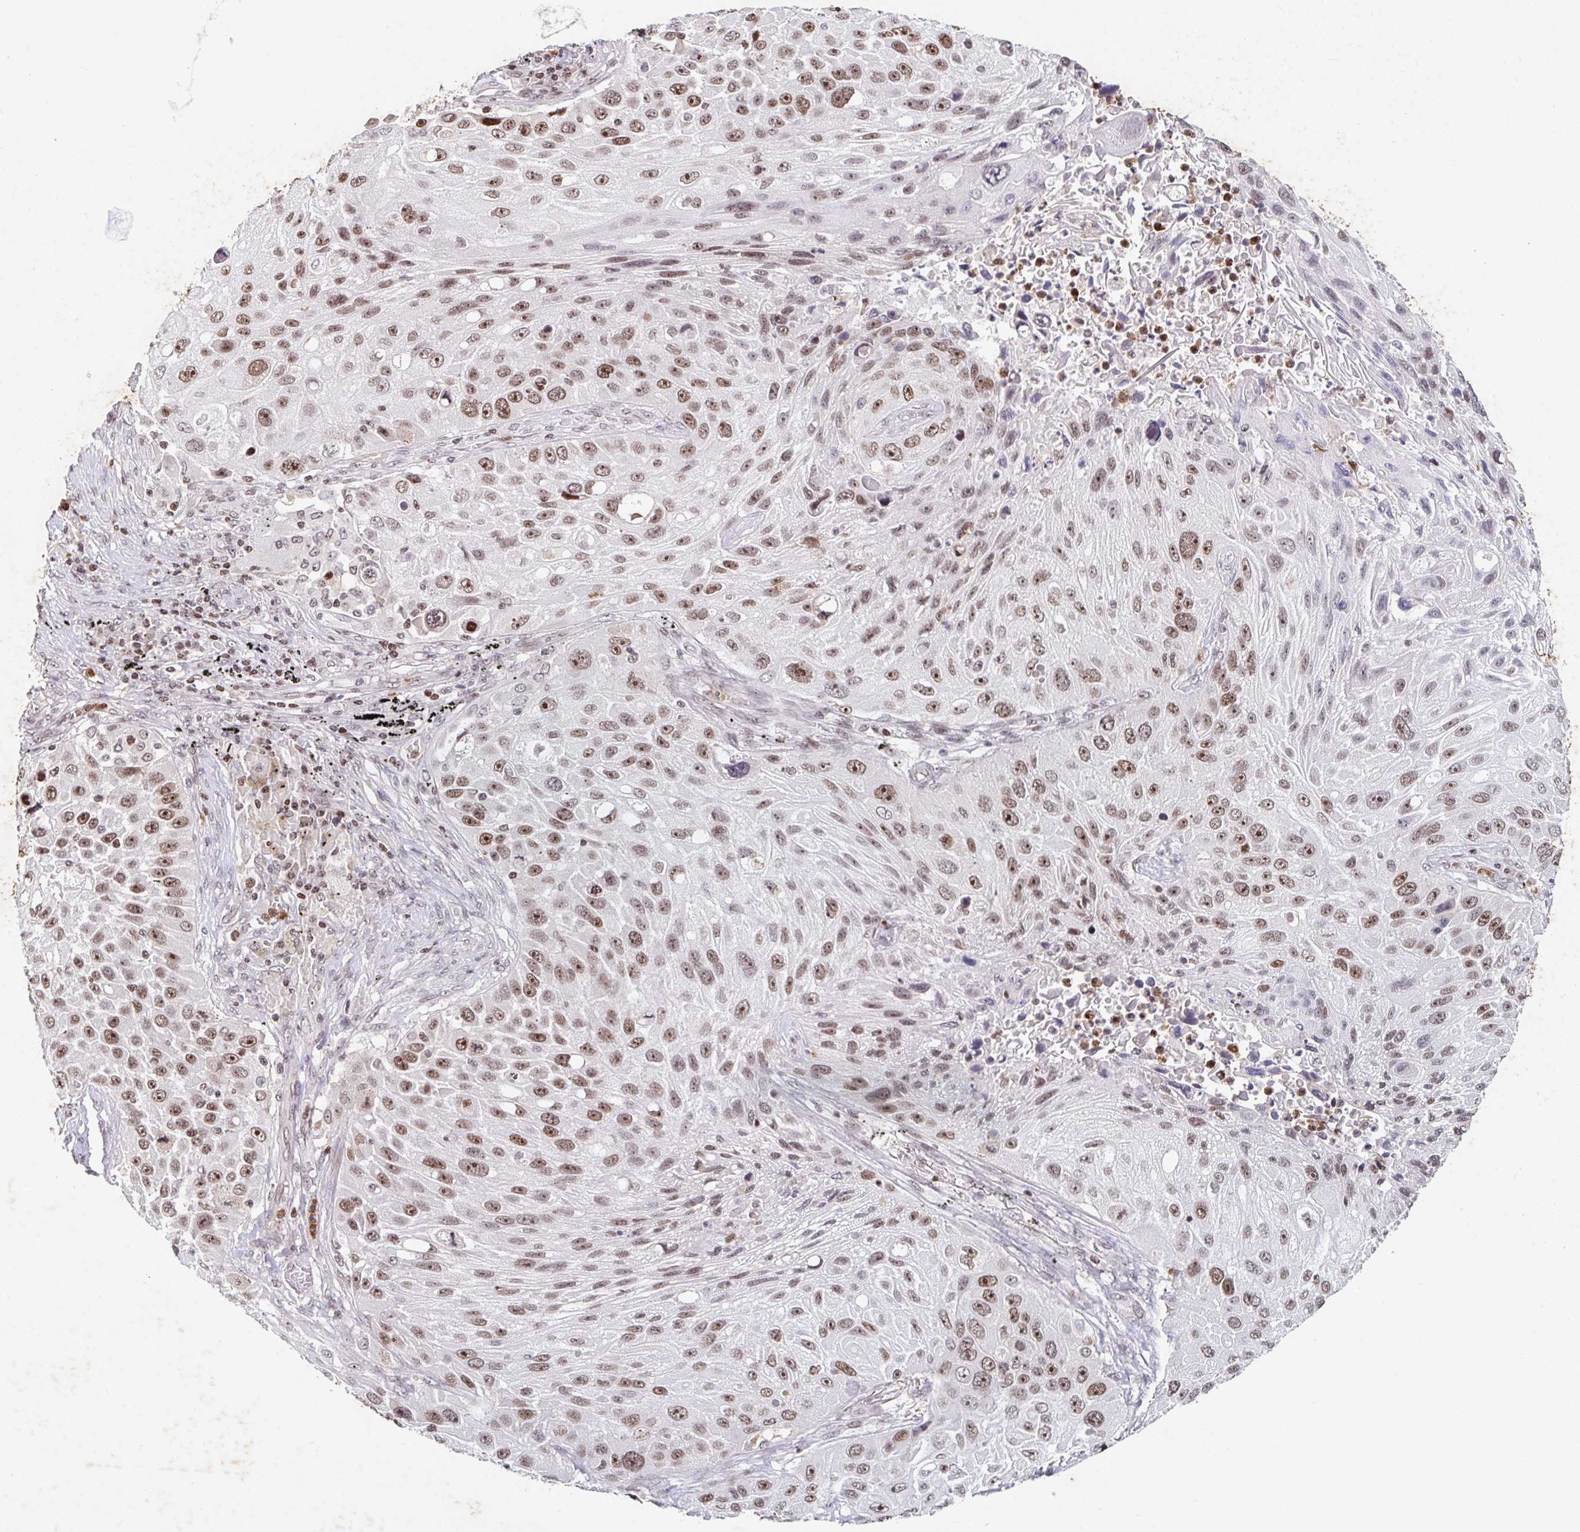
{"staining": {"intensity": "moderate", "quantity": ">75%", "location": "nuclear"}, "tissue": "lung cancer", "cell_type": "Tumor cells", "image_type": "cancer", "snomed": [{"axis": "morphology", "description": "Normal morphology"}, {"axis": "morphology", "description": "Squamous cell carcinoma, NOS"}, {"axis": "topography", "description": "Lymph node"}, {"axis": "topography", "description": "Lung"}], "caption": "Lung squamous cell carcinoma was stained to show a protein in brown. There is medium levels of moderate nuclear positivity in approximately >75% of tumor cells.", "gene": "C19orf53", "patient": {"sex": "male", "age": 67}}